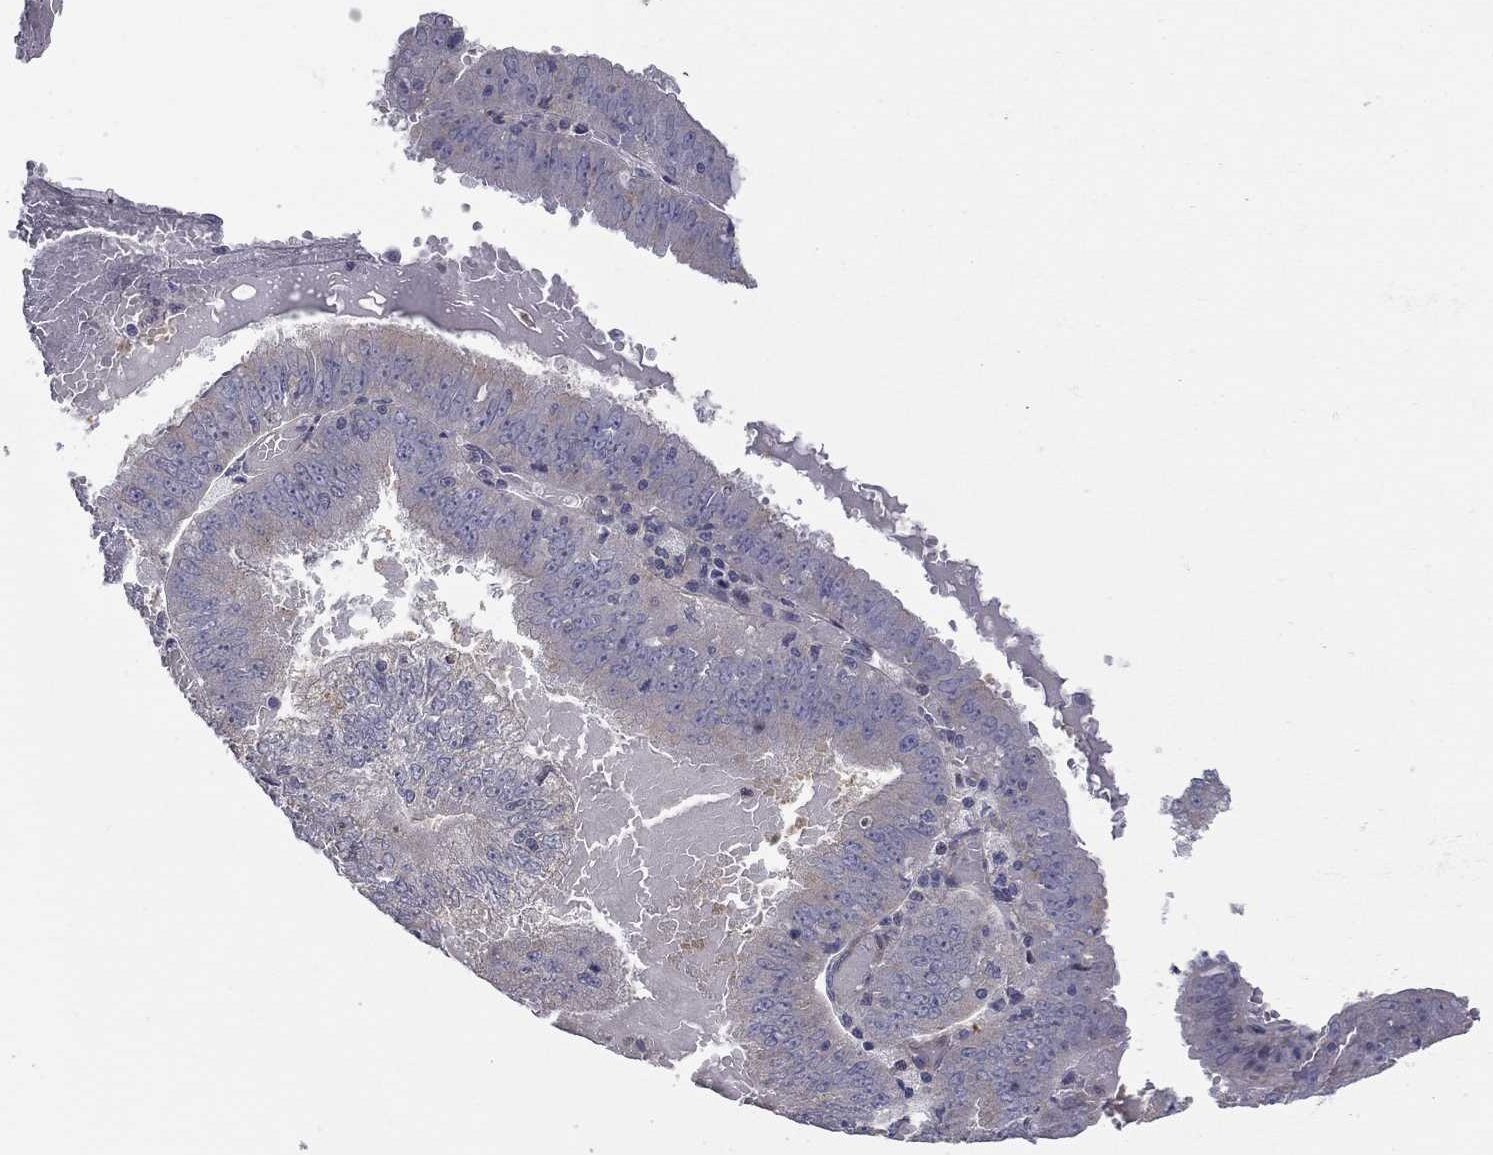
{"staining": {"intensity": "weak", "quantity": "<25%", "location": "cytoplasmic/membranous"}, "tissue": "endometrial cancer", "cell_type": "Tumor cells", "image_type": "cancer", "snomed": [{"axis": "morphology", "description": "Adenocarcinoma, NOS"}, {"axis": "topography", "description": "Endometrium"}], "caption": "Immunohistochemical staining of human endometrial adenocarcinoma shows no significant expression in tumor cells.", "gene": "DUSP7", "patient": {"sex": "female", "age": 66}}